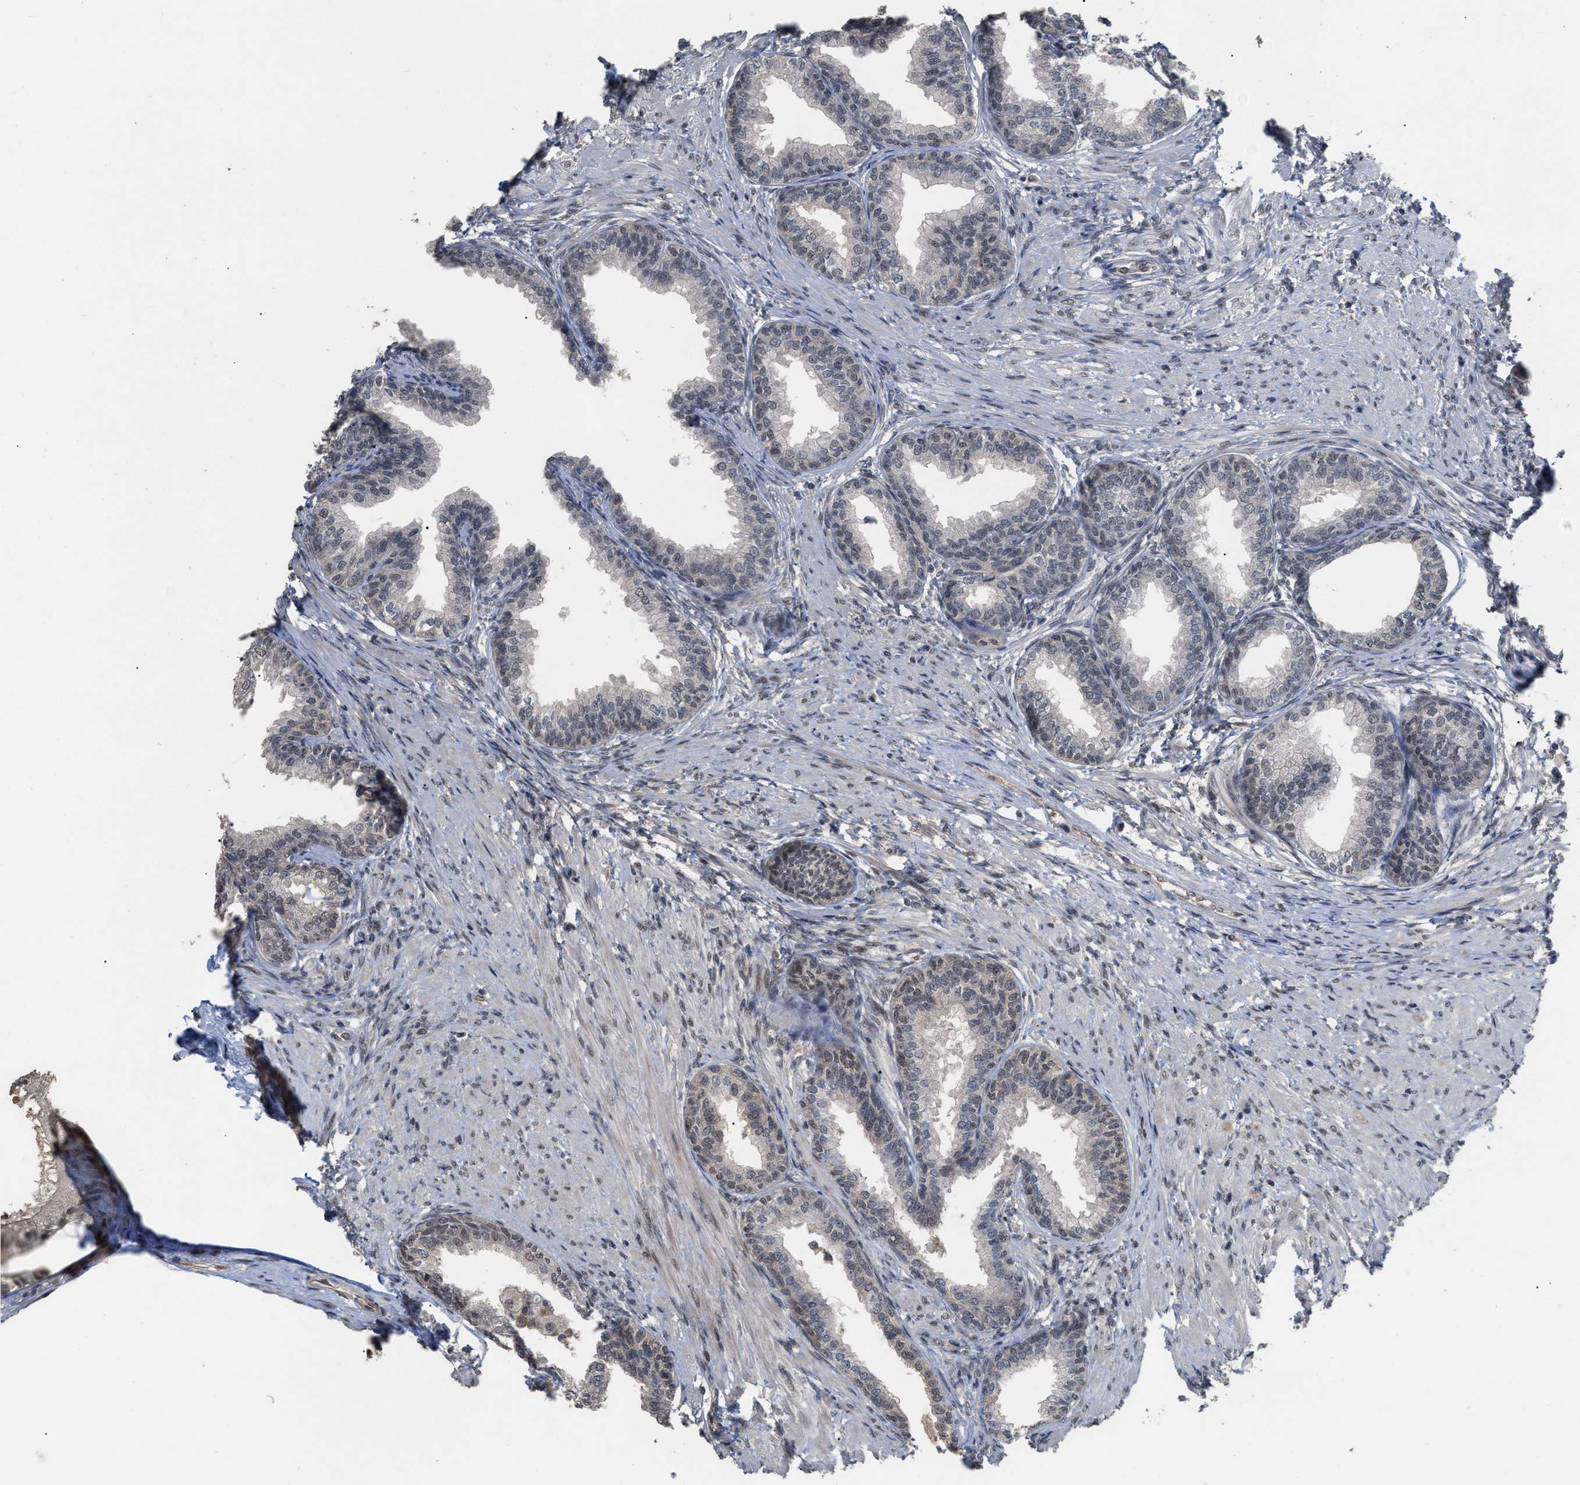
{"staining": {"intensity": "weak", "quantity": "25%-75%", "location": "nuclear"}, "tissue": "prostate", "cell_type": "Glandular cells", "image_type": "normal", "snomed": [{"axis": "morphology", "description": "Normal tissue, NOS"}, {"axis": "topography", "description": "Prostate"}], "caption": "Protein staining of unremarkable prostate displays weak nuclear staining in about 25%-75% of glandular cells.", "gene": "JAZF1", "patient": {"sex": "male", "age": 76}}